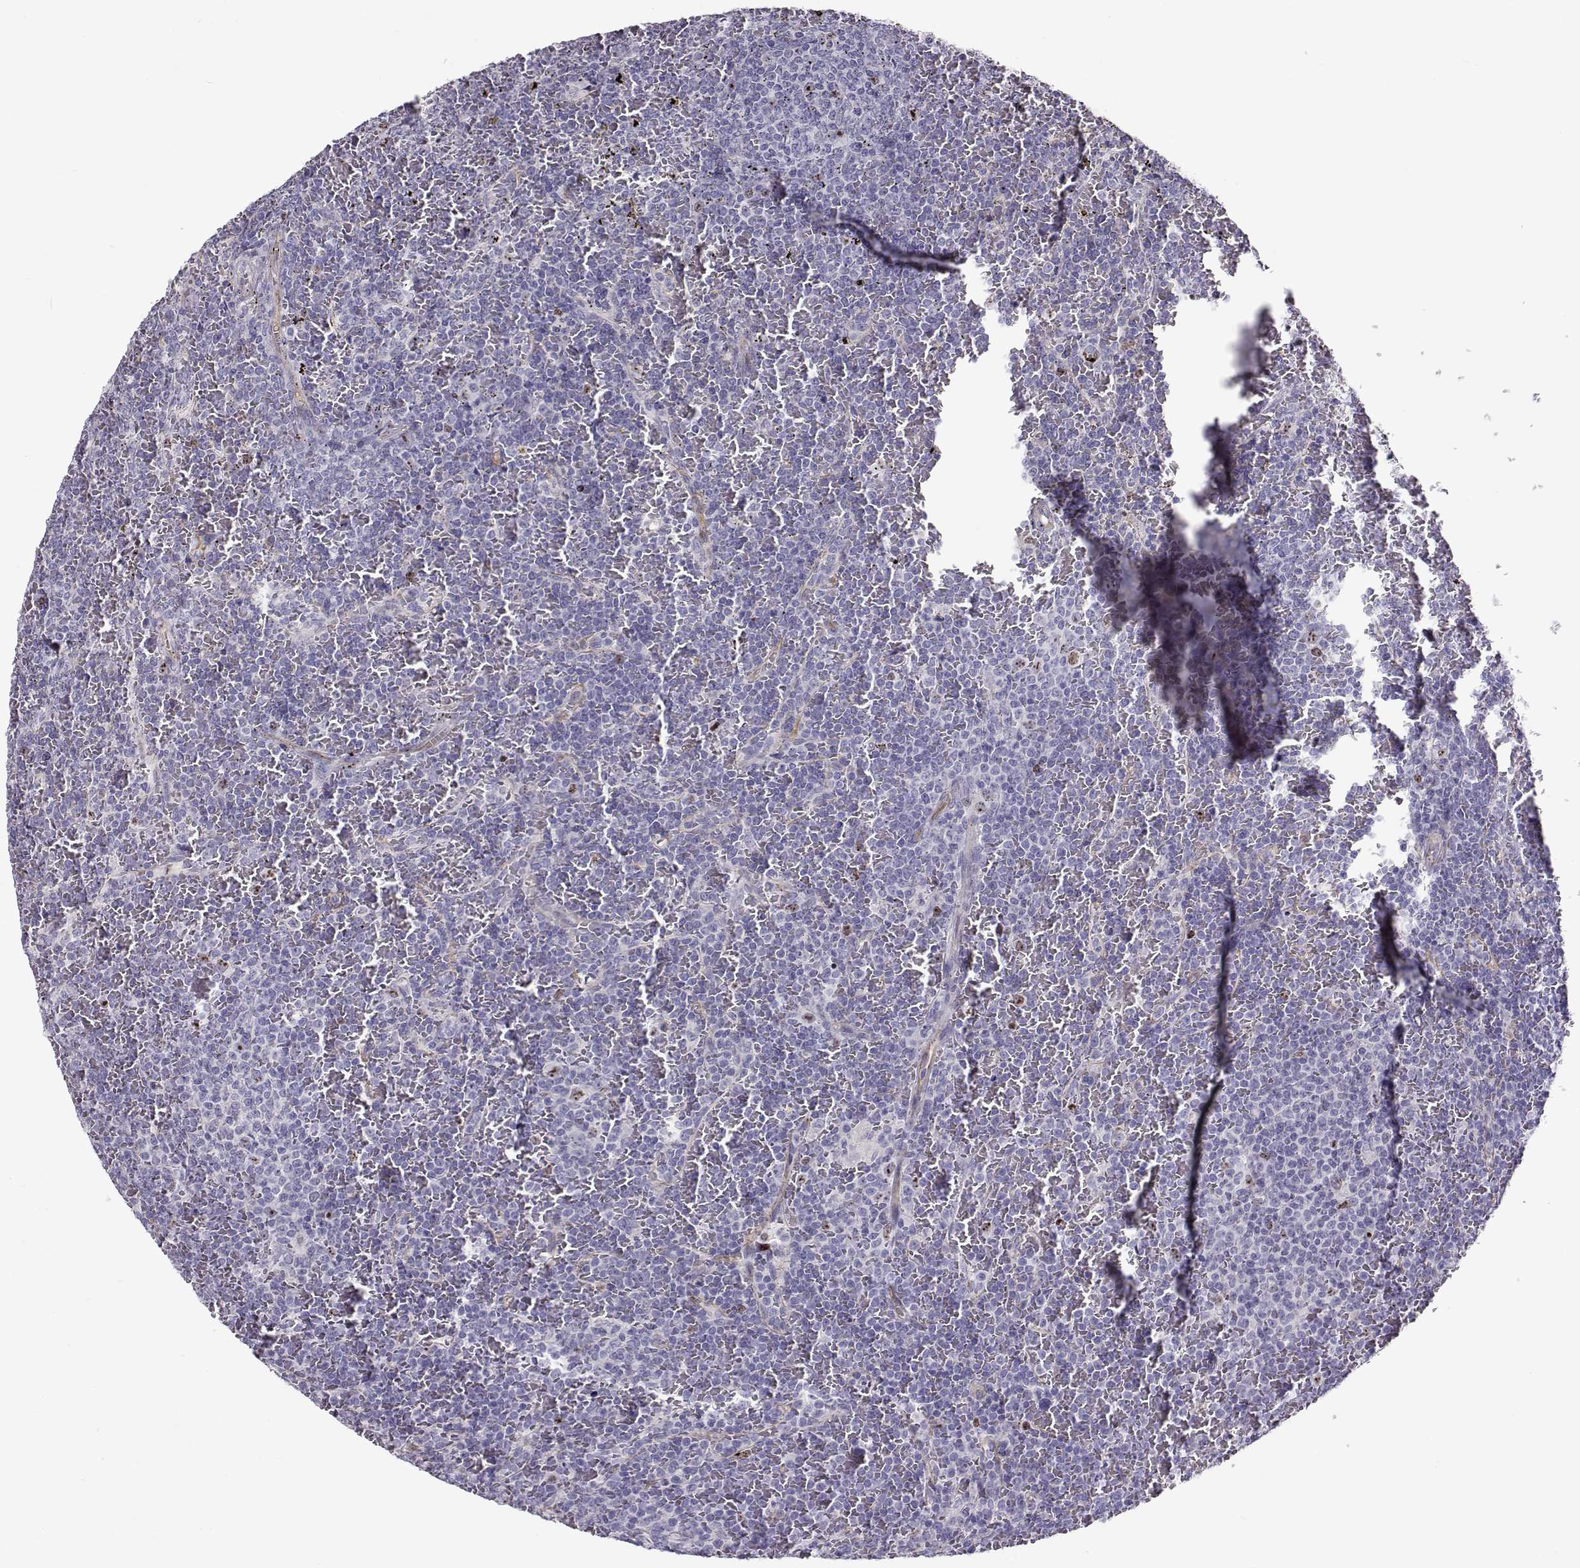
{"staining": {"intensity": "negative", "quantity": "none", "location": "none"}, "tissue": "lymphoma", "cell_type": "Tumor cells", "image_type": "cancer", "snomed": [{"axis": "morphology", "description": "Malignant lymphoma, non-Hodgkin's type, Low grade"}, {"axis": "topography", "description": "Spleen"}], "caption": "The micrograph displays no significant staining in tumor cells of lymphoma. (Stains: DAB (3,3'-diaminobenzidine) immunohistochemistry (IHC) with hematoxylin counter stain, Microscopy: brightfield microscopy at high magnification).", "gene": "NPW", "patient": {"sex": "female", "age": 77}}